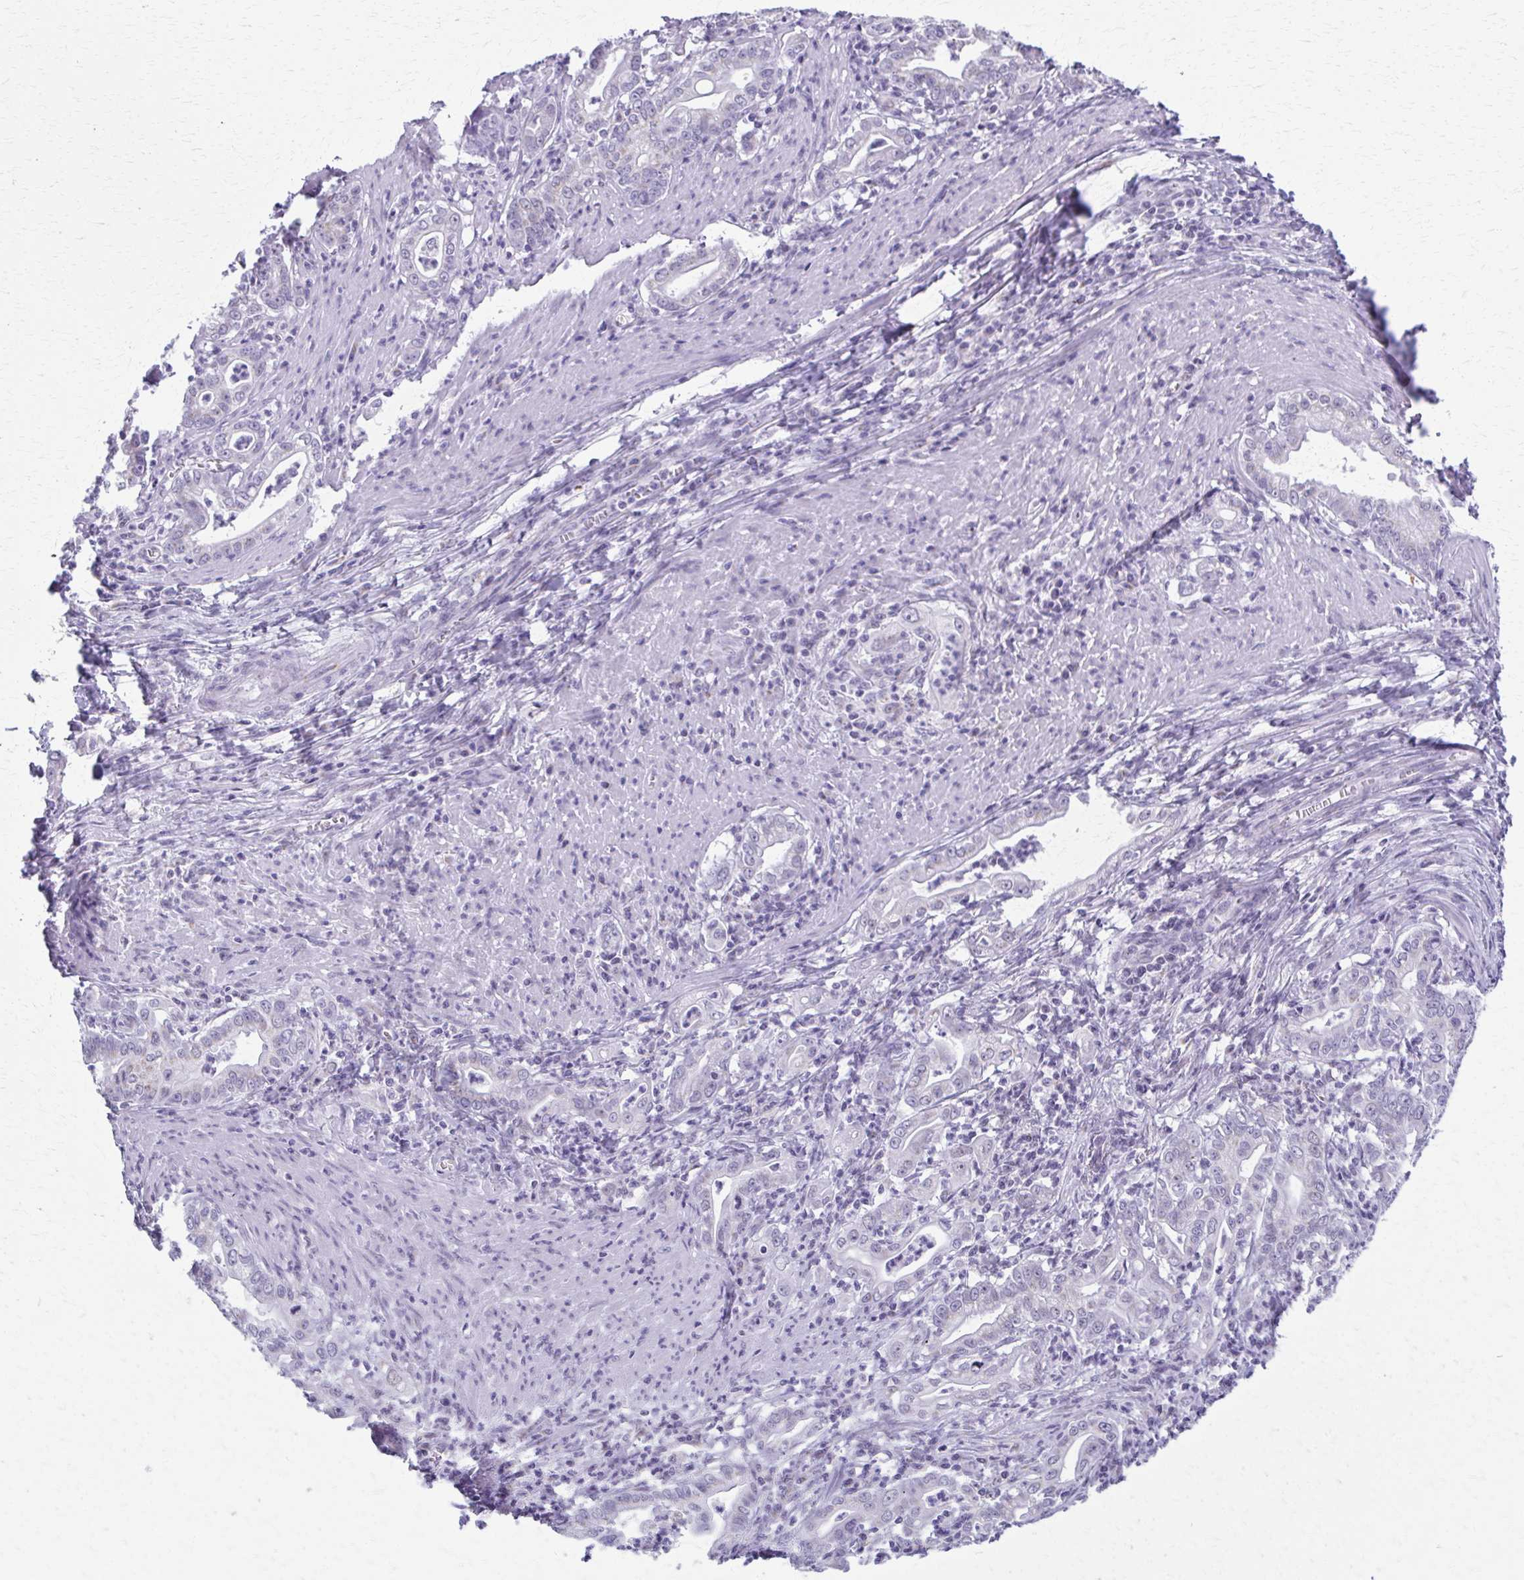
{"staining": {"intensity": "negative", "quantity": "none", "location": "none"}, "tissue": "stomach cancer", "cell_type": "Tumor cells", "image_type": "cancer", "snomed": [{"axis": "morphology", "description": "Adenocarcinoma, NOS"}, {"axis": "topography", "description": "Stomach, upper"}], "caption": "There is no significant staining in tumor cells of stomach cancer (adenocarcinoma).", "gene": "SCLY", "patient": {"sex": "female", "age": 79}}